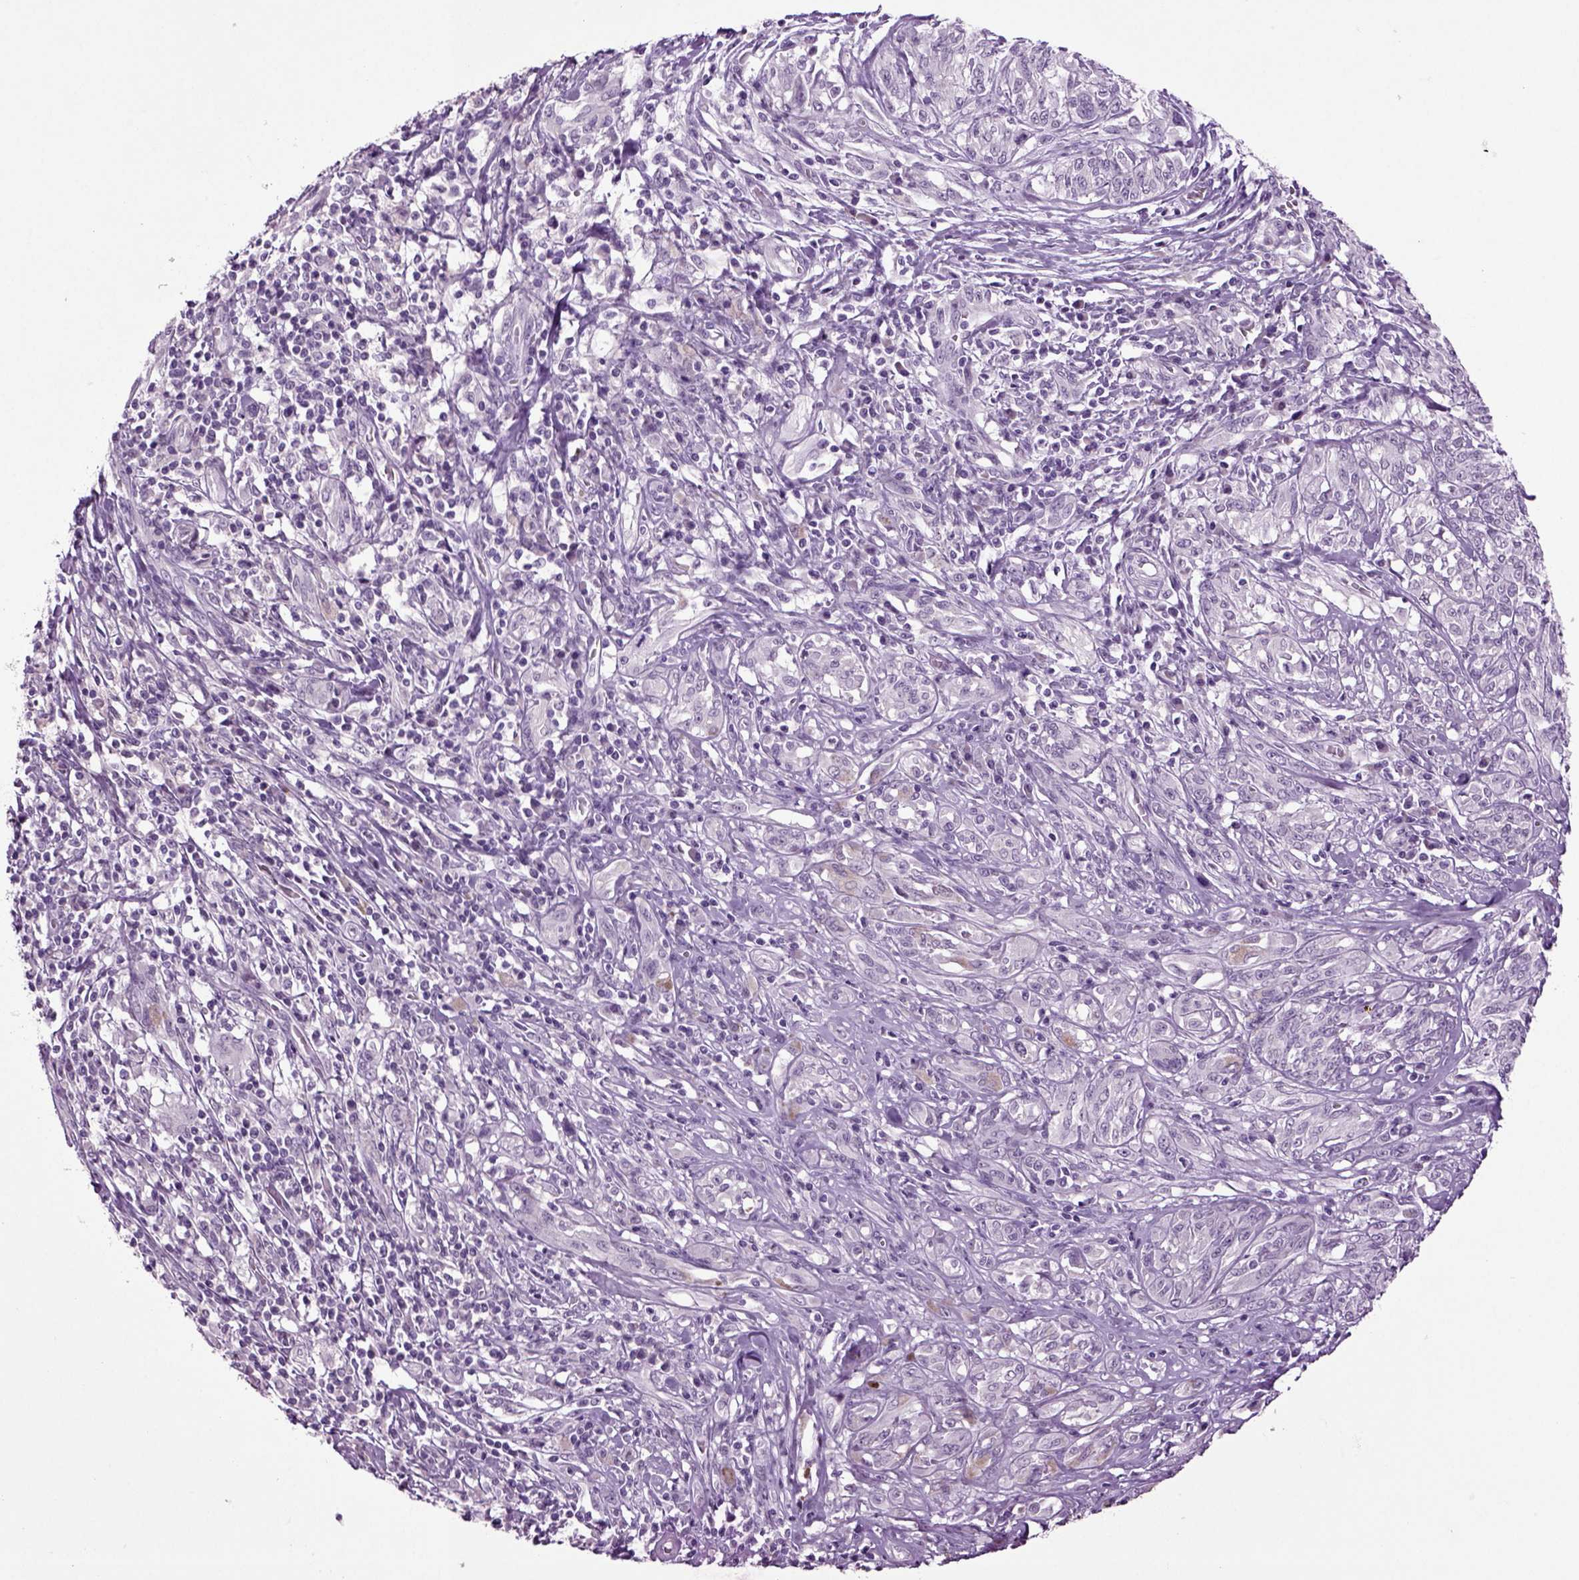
{"staining": {"intensity": "negative", "quantity": "none", "location": "none"}, "tissue": "melanoma", "cell_type": "Tumor cells", "image_type": "cancer", "snomed": [{"axis": "morphology", "description": "Malignant melanoma, NOS"}, {"axis": "topography", "description": "Skin"}], "caption": "A micrograph of malignant melanoma stained for a protein exhibits no brown staining in tumor cells. Brightfield microscopy of IHC stained with DAB (brown) and hematoxylin (blue), captured at high magnification.", "gene": "SLC17A6", "patient": {"sex": "female", "age": 91}}